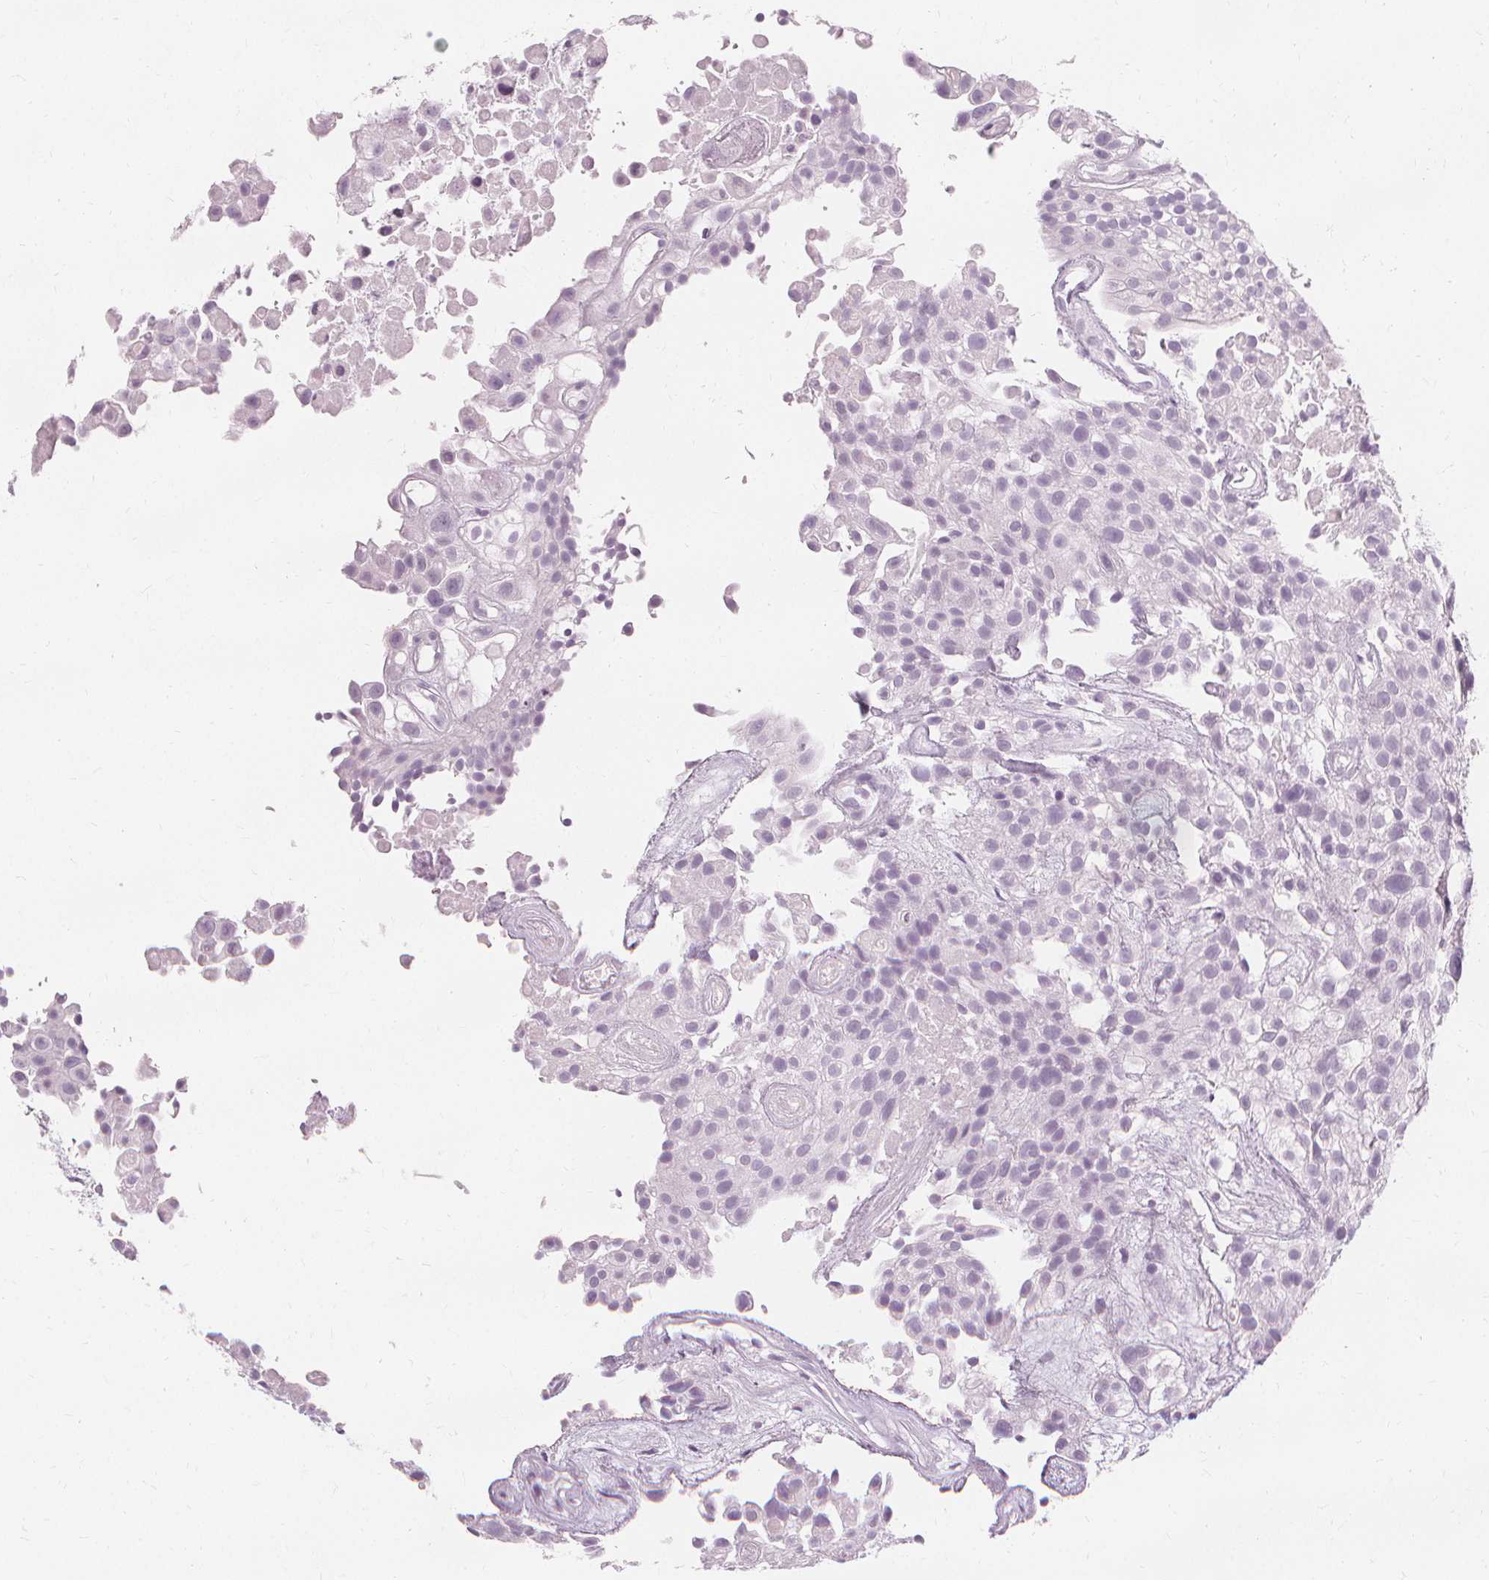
{"staining": {"intensity": "negative", "quantity": "none", "location": "none"}, "tissue": "urothelial cancer", "cell_type": "Tumor cells", "image_type": "cancer", "snomed": [{"axis": "morphology", "description": "Urothelial carcinoma, High grade"}, {"axis": "topography", "description": "Urinary bladder"}], "caption": "A high-resolution histopathology image shows immunohistochemistry (IHC) staining of urothelial cancer, which displays no significant expression in tumor cells.", "gene": "TFF1", "patient": {"sex": "male", "age": 56}}